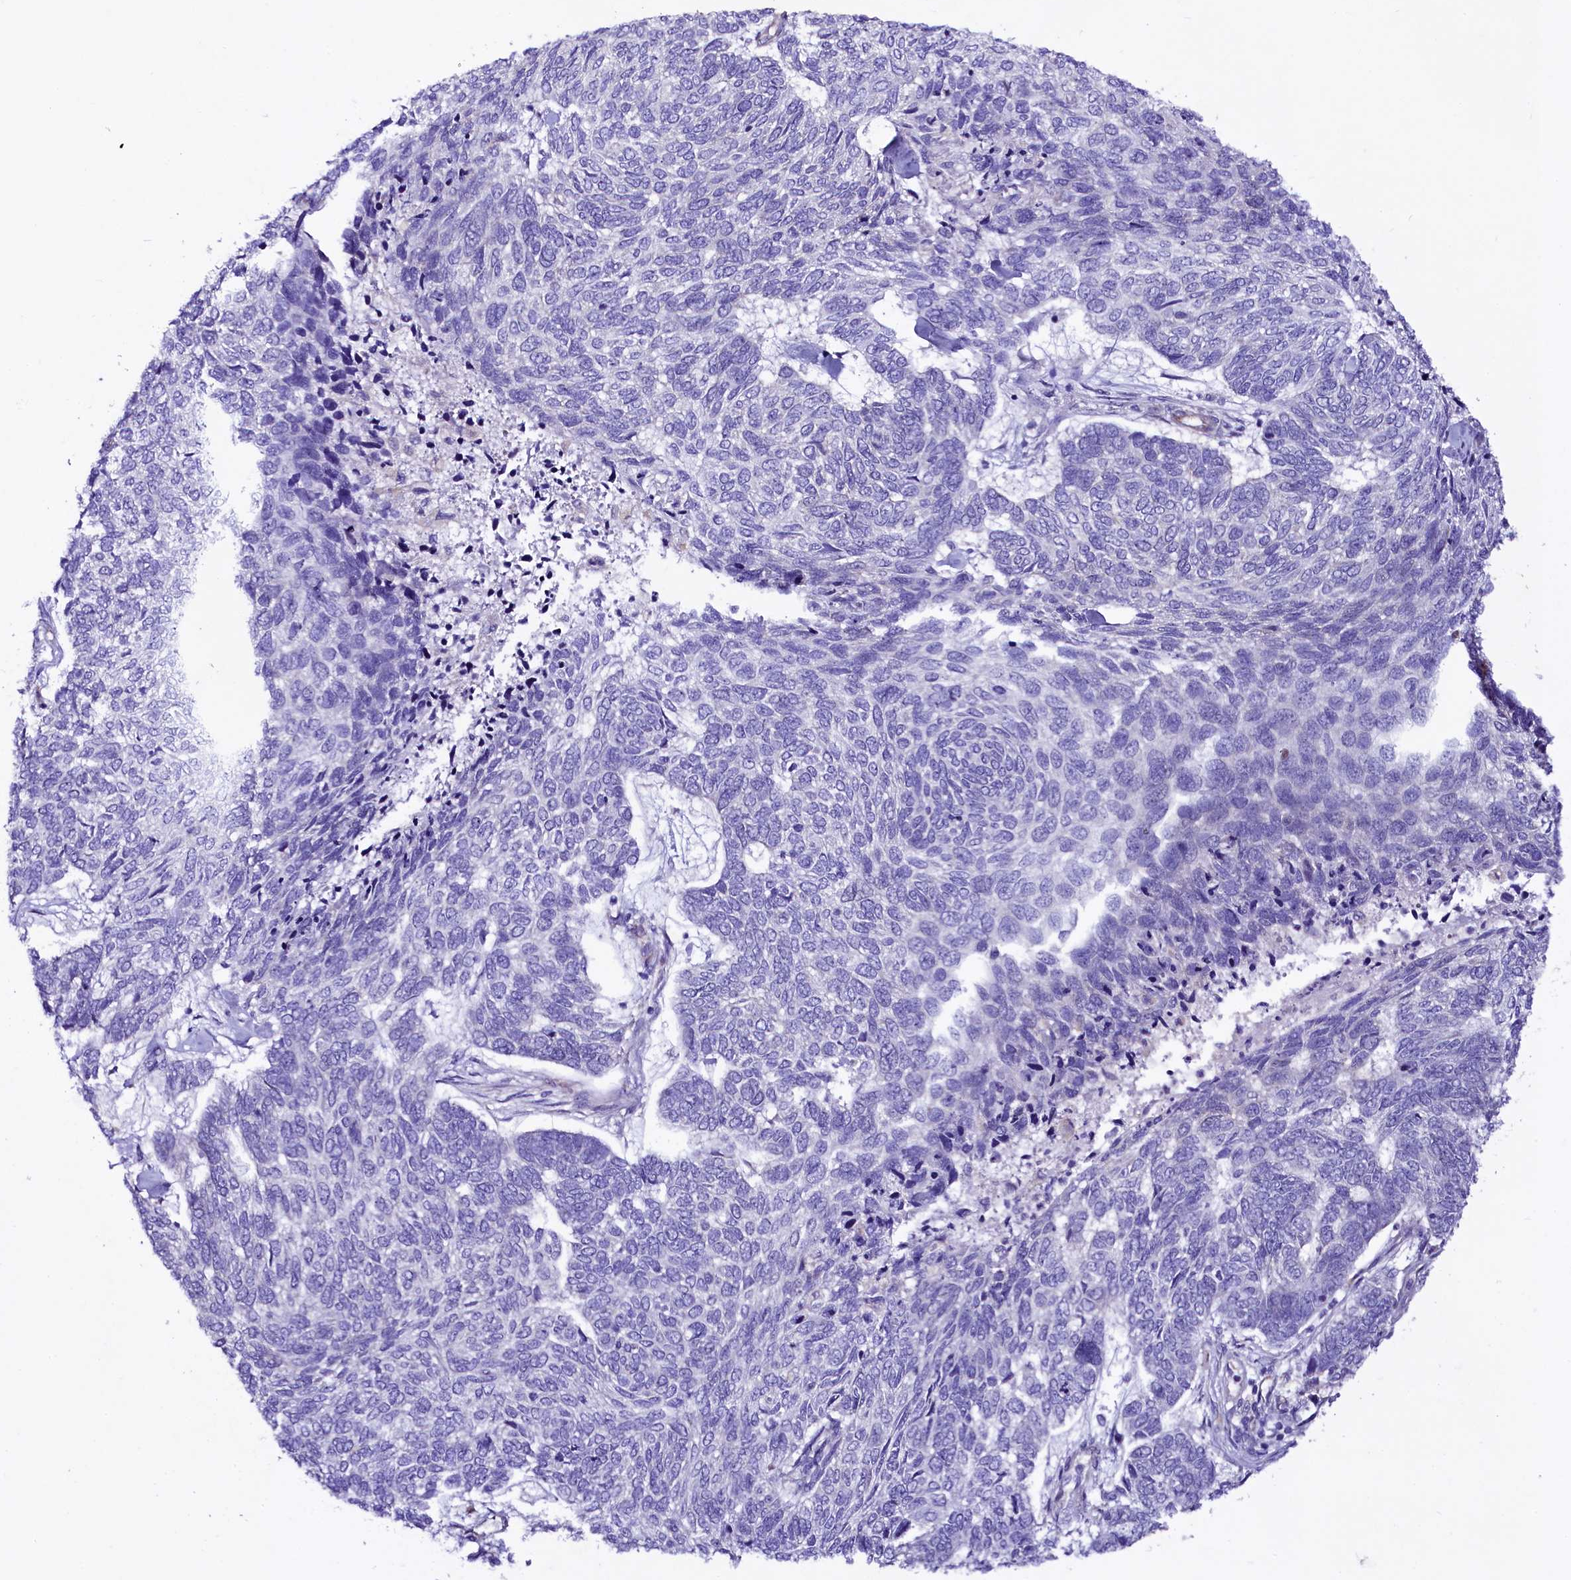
{"staining": {"intensity": "negative", "quantity": "none", "location": "none"}, "tissue": "skin cancer", "cell_type": "Tumor cells", "image_type": "cancer", "snomed": [{"axis": "morphology", "description": "Basal cell carcinoma"}, {"axis": "topography", "description": "Skin"}], "caption": "IHC photomicrograph of neoplastic tissue: skin cancer (basal cell carcinoma) stained with DAB (3,3'-diaminobenzidine) exhibits no significant protein staining in tumor cells. (DAB (3,3'-diaminobenzidine) immunohistochemistry (IHC) visualized using brightfield microscopy, high magnification).", "gene": "SLF1", "patient": {"sex": "female", "age": 65}}